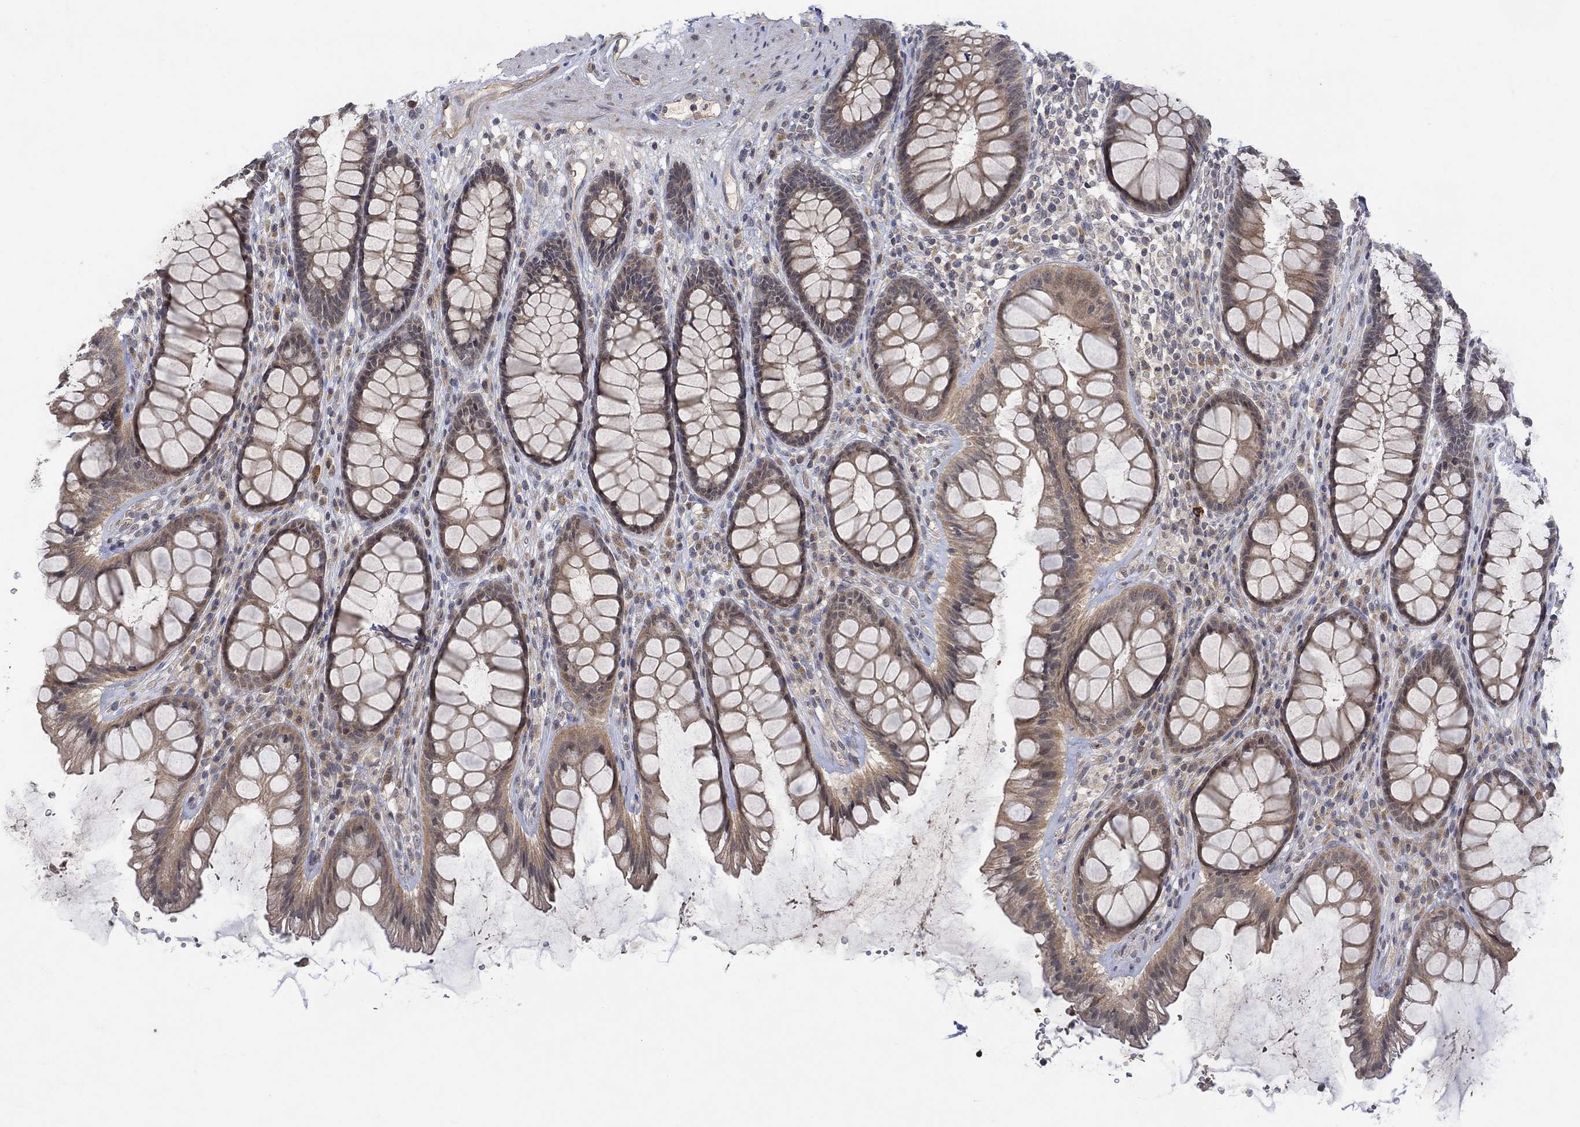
{"staining": {"intensity": "weak", "quantity": "25%-75%", "location": "cytoplasmic/membranous"}, "tissue": "rectum", "cell_type": "Glandular cells", "image_type": "normal", "snomed": [{"axis": "morphology", "description": "Normal tissue, NOS"}, {"axis": "topography", "description": "Rectum"}], "caption": "Rectum stained with DAB immunohistochemistry (IHC) shows low levels of weak cytoplasmic/membranous positivity in approximately 25%-75% of glandular cells.", "gene": "GRIN2D", "patient": {"sex": "male", "age": 72}}